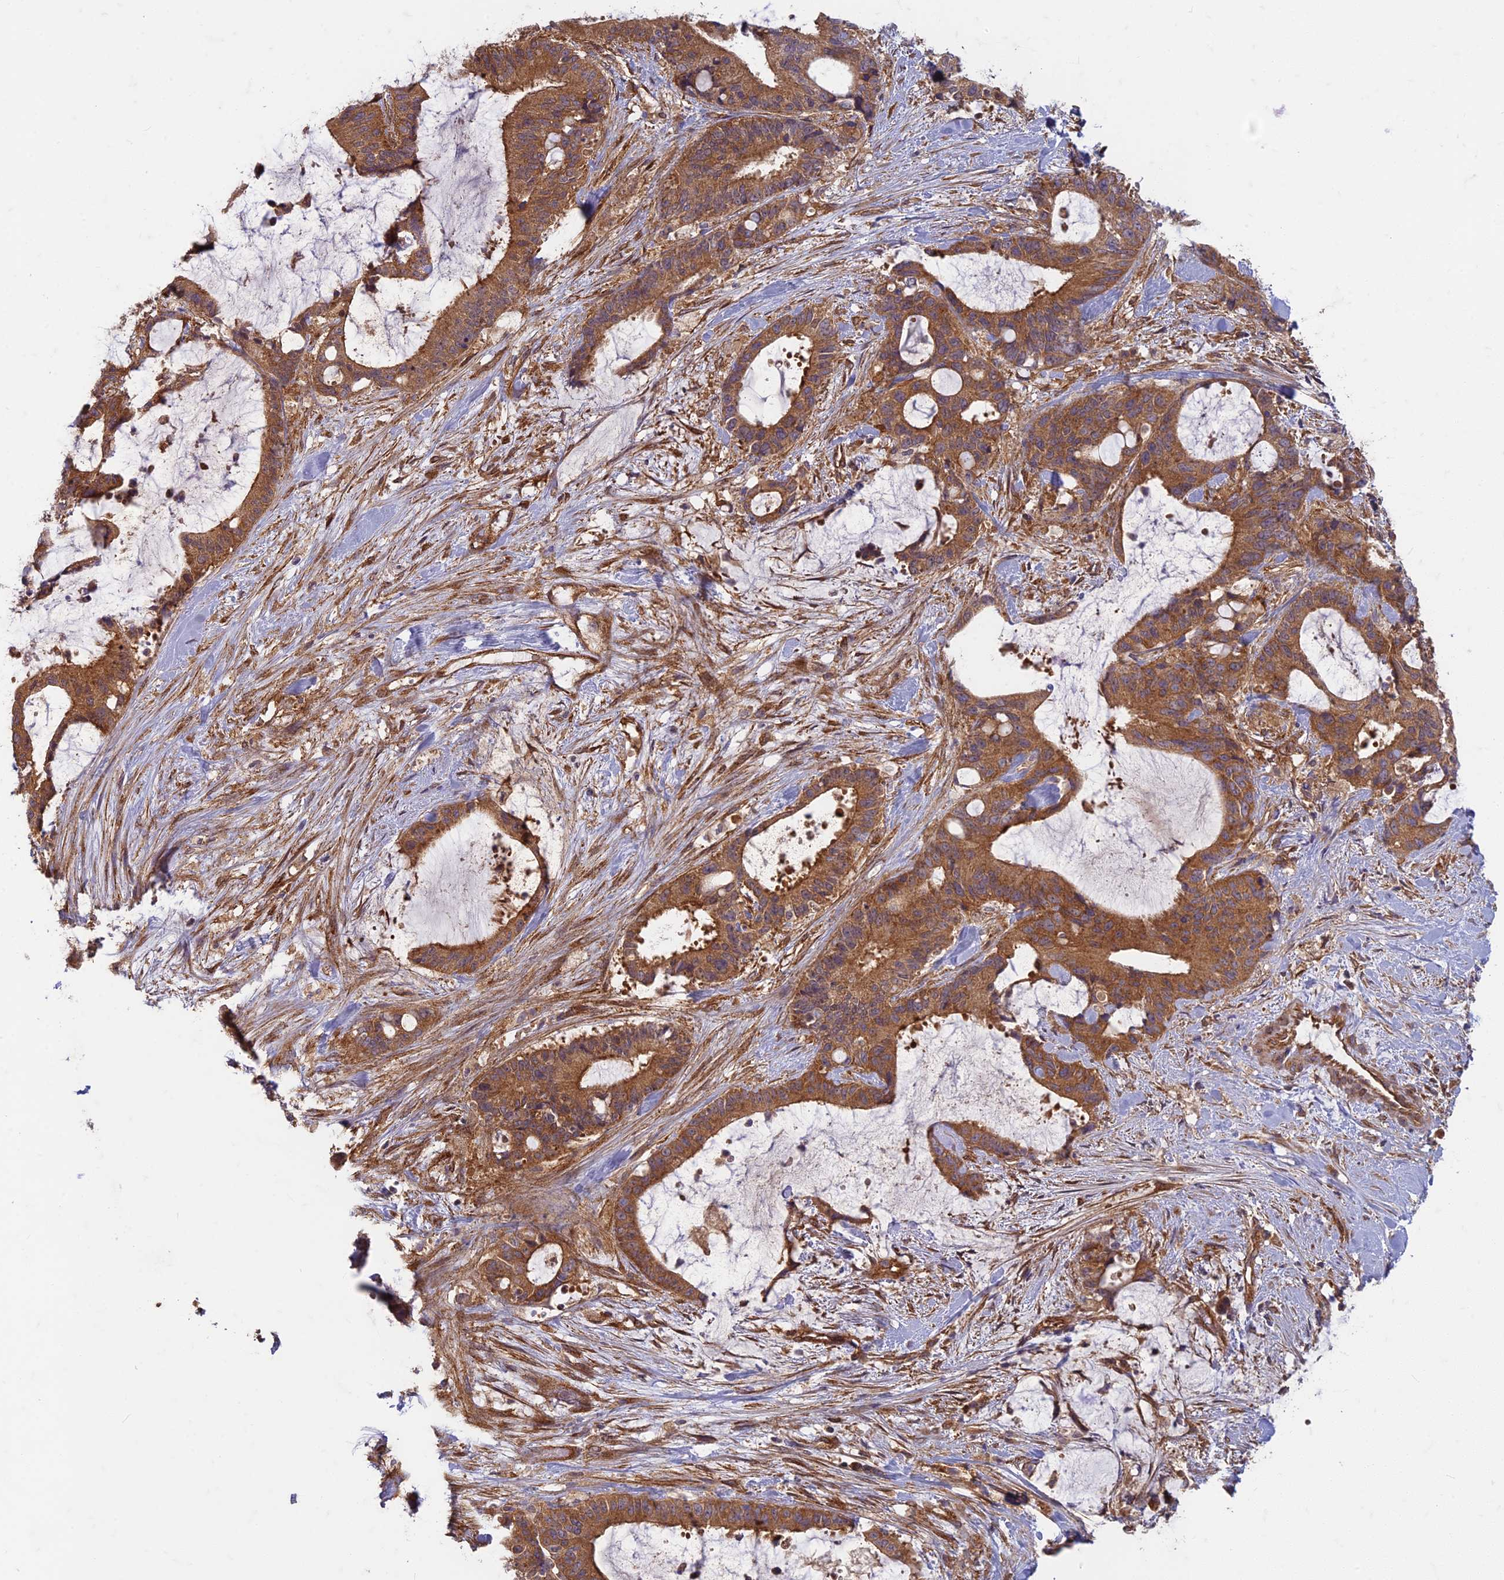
{"staining": {"intensity": "moderate", "quantity": ">75%", "location": "cytoplasmic/membranous"}, "tissue": "liver cancer", "cell_type": "Tumor cells", "image_type": "cancer", "snomed": [{"axis": "morphology", "description": "Normal tissue, NOS"}, {"axis": "morphology", "description": "Cholangiocarcinoma"}, {"axis": "topography", "description": "Liver"}, {"axis": "topography", "description": "Peripheral nerve tissue"}], "caption": "Brown immunohistochemical staining in liver cancer (cholangiocarcinoma) demonstrates moderate cytoplasmic/membranous staining in about >75% of tumor cells. (DAB IHC, brown staining for protein, blue staining for nuclei).", "gene": "TCF25", "patient": {"sex": "female", "age": 73}}